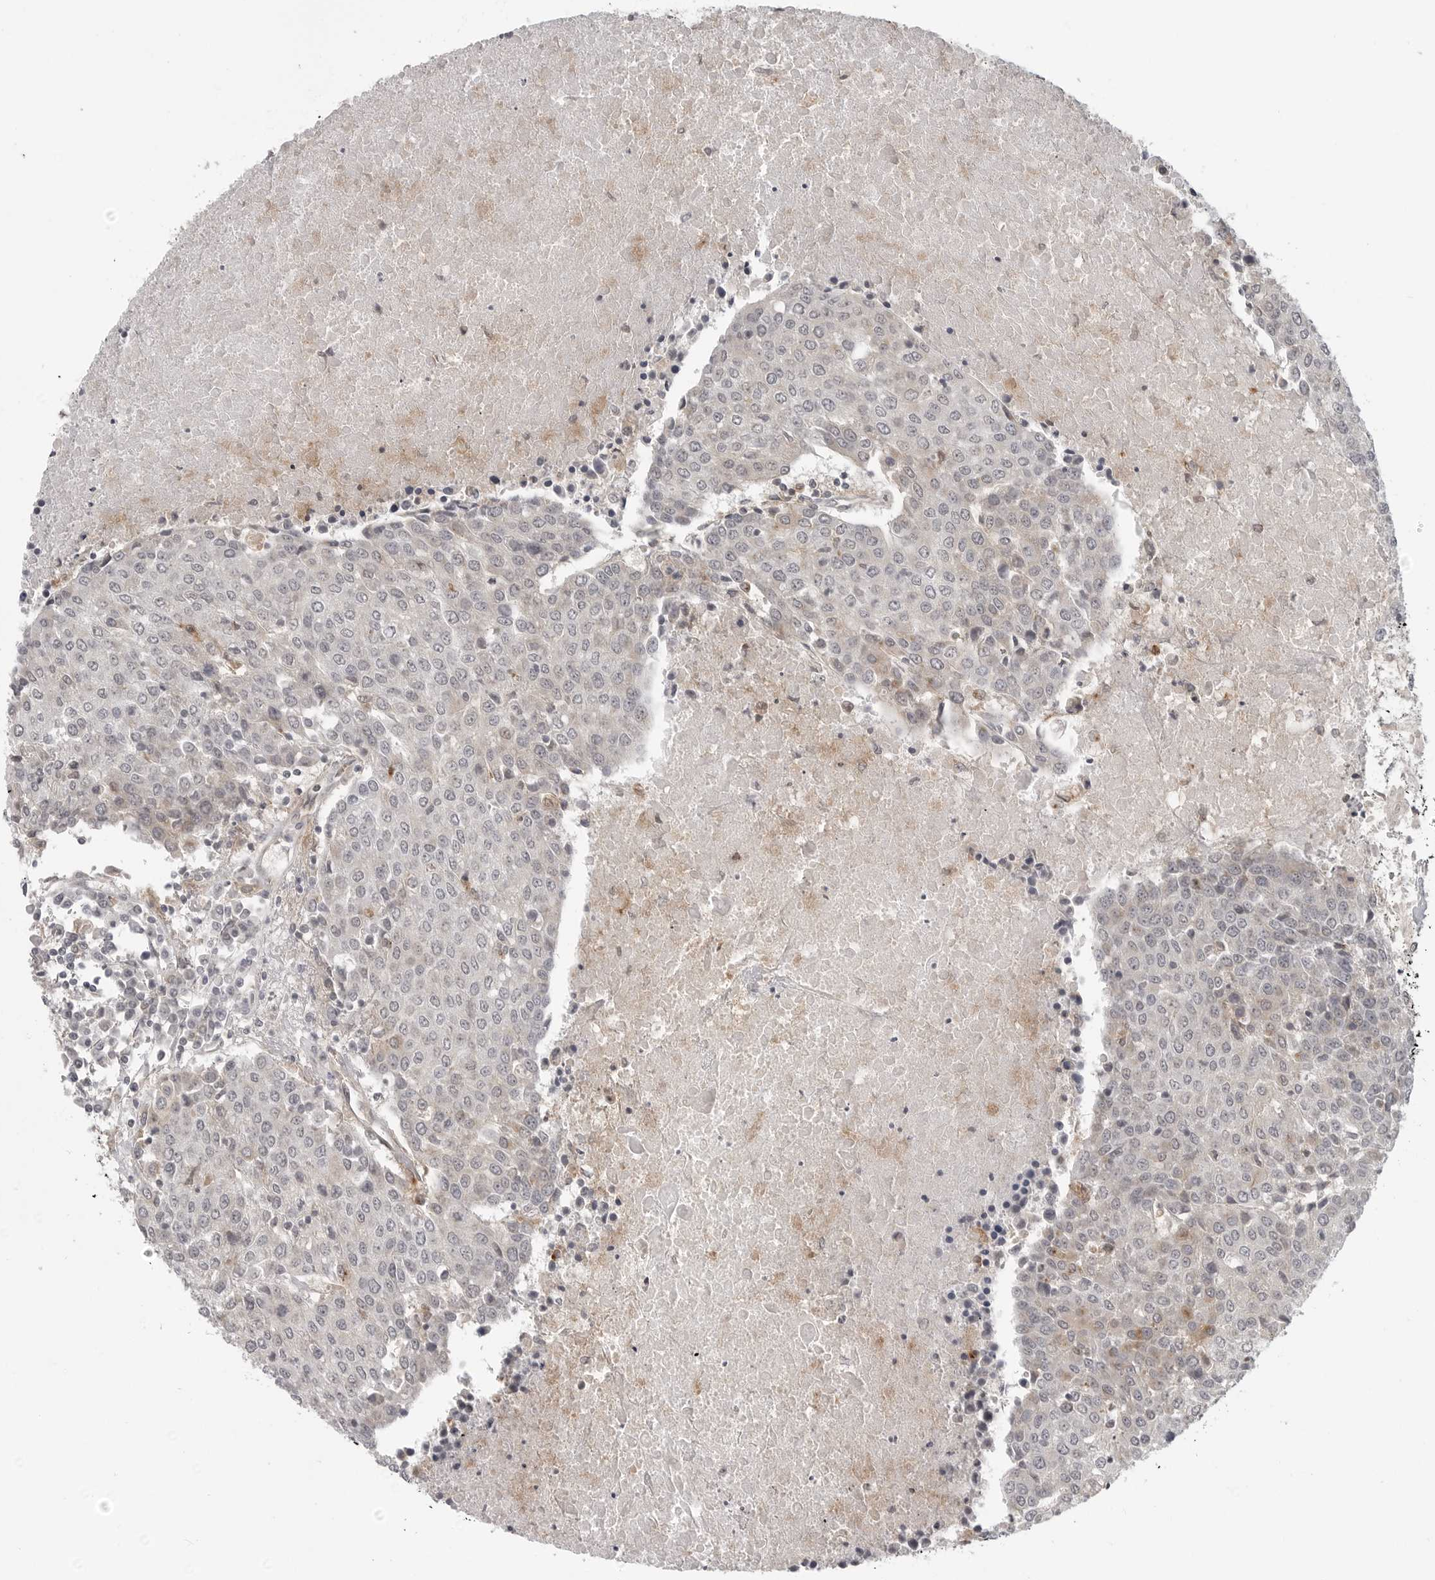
{"staining": {"intensity": "weak", "quantity": "<25%", "location": "cytoplasmic/membranous"}, "tissue": "urothelial cancer", "cell_type": "Tumor cells", "image_type": "cancer", "snomed": [{"axis": "morphology", "description": "Urothelial carcinoma, High grade"}, {"axis": "topography", "description": "Urinary bladder"}], "caption": "Urothelial carcinoma (high-grade) was stained to show a protein in brown. There is no significant positivity in tumor cells.", "gene": "IFNGR1", "patient": {"sex": "female", "age": 85}}